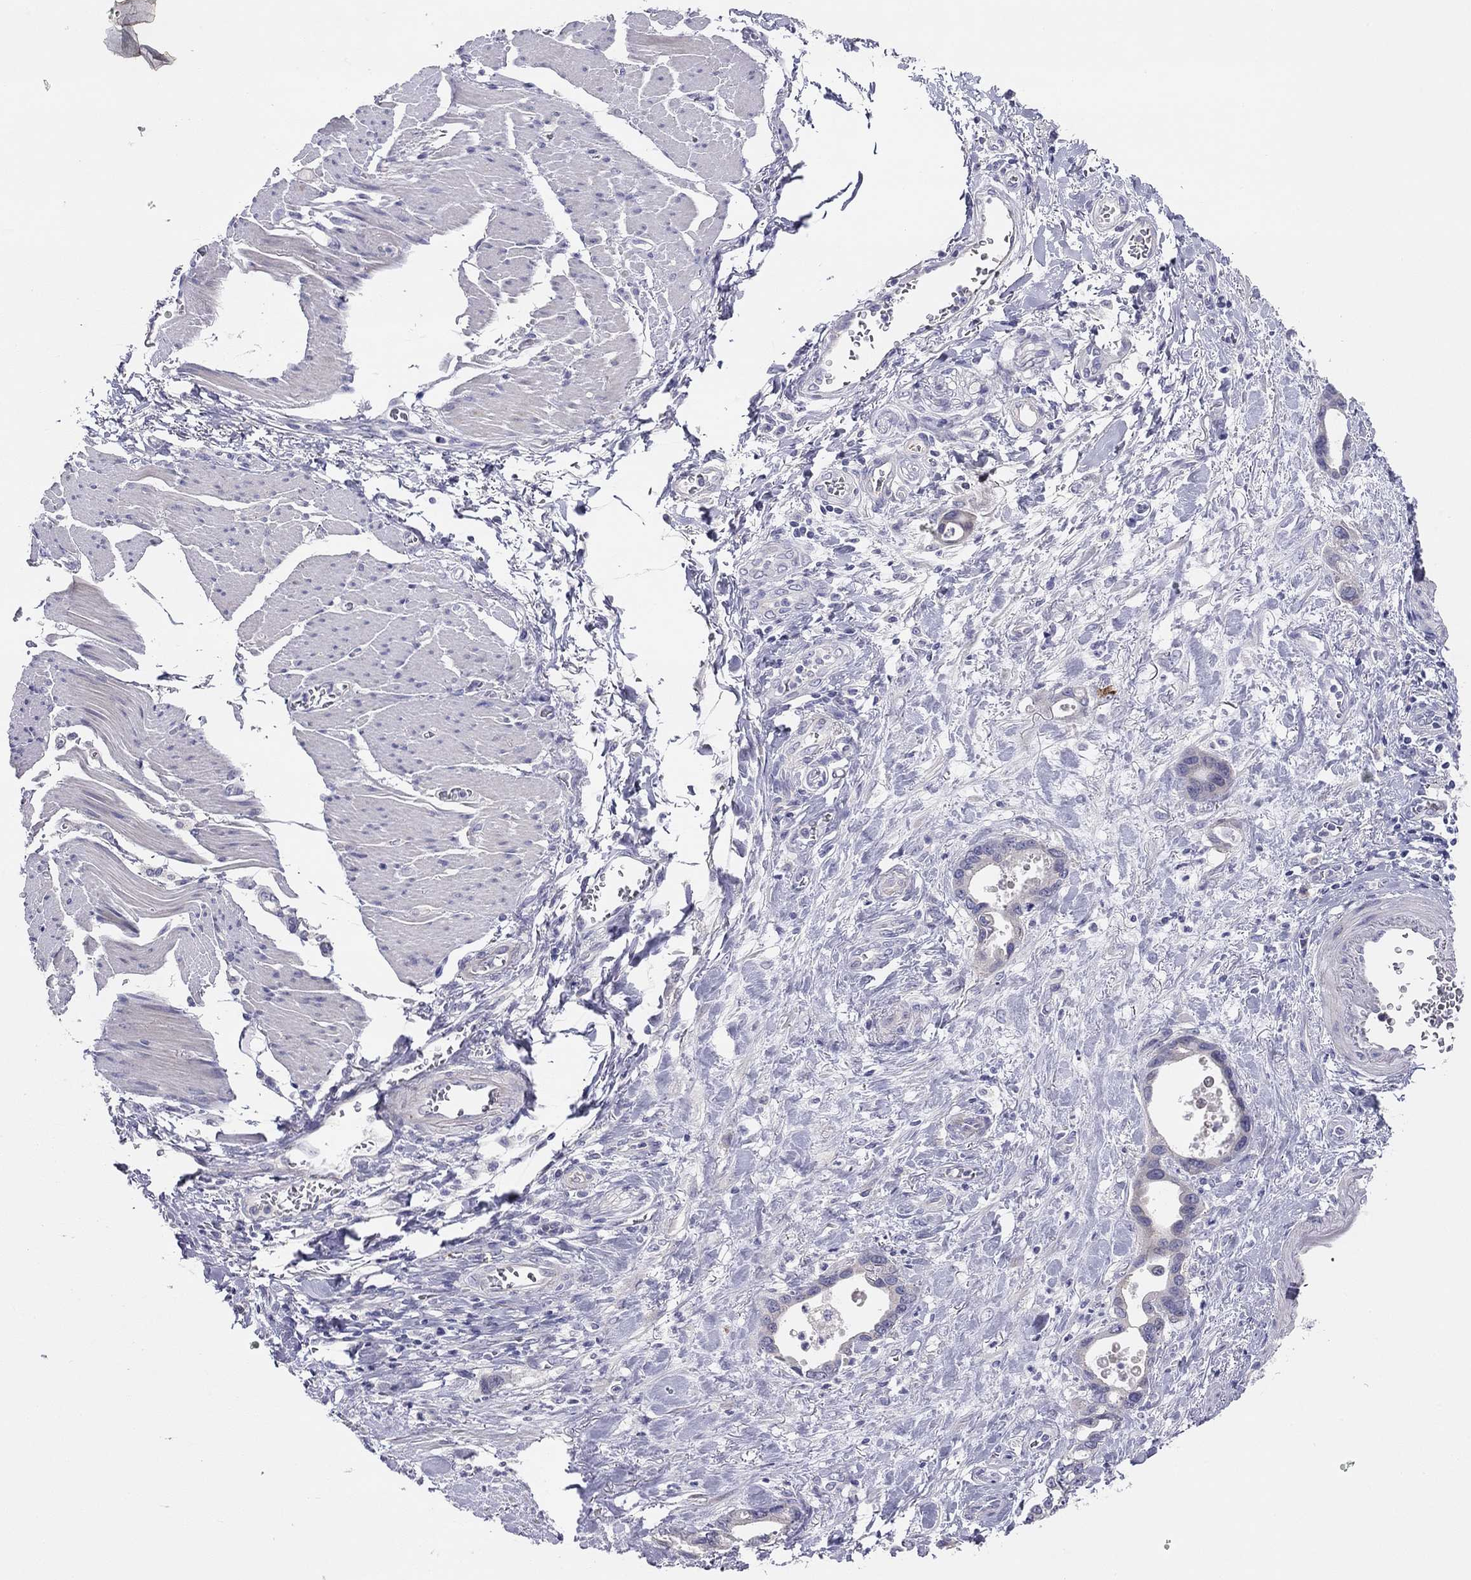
{"staining": {"intensity": "negative", "quantity": "none", "location": "none"}, "tissue": "stomach cancer", "cell_type": "Tumor cells", "image_type": "cancer", "snomed": [{"axis": "morphology", "description": "Normal tissue, NOS"}, {"axis": "morphology", "description": "Adenocarcinoma, NOS"}, {"axis": "topography", "description": "Esophagus"}, {"axis": "topography", "description": "Stomach, upper"}], "caption": "Adenocarcinoma (stomach) was stained to show a protein in brown. There is no significant staining in tumor cells. The staining was performed using DAB to visualize the protein expression in brown, while the nuclei were stained in blue with hematoxylin (Magnification: 20x).", "gene": "MGAT4C", "patient": {"sex": "male", "age": 74}}